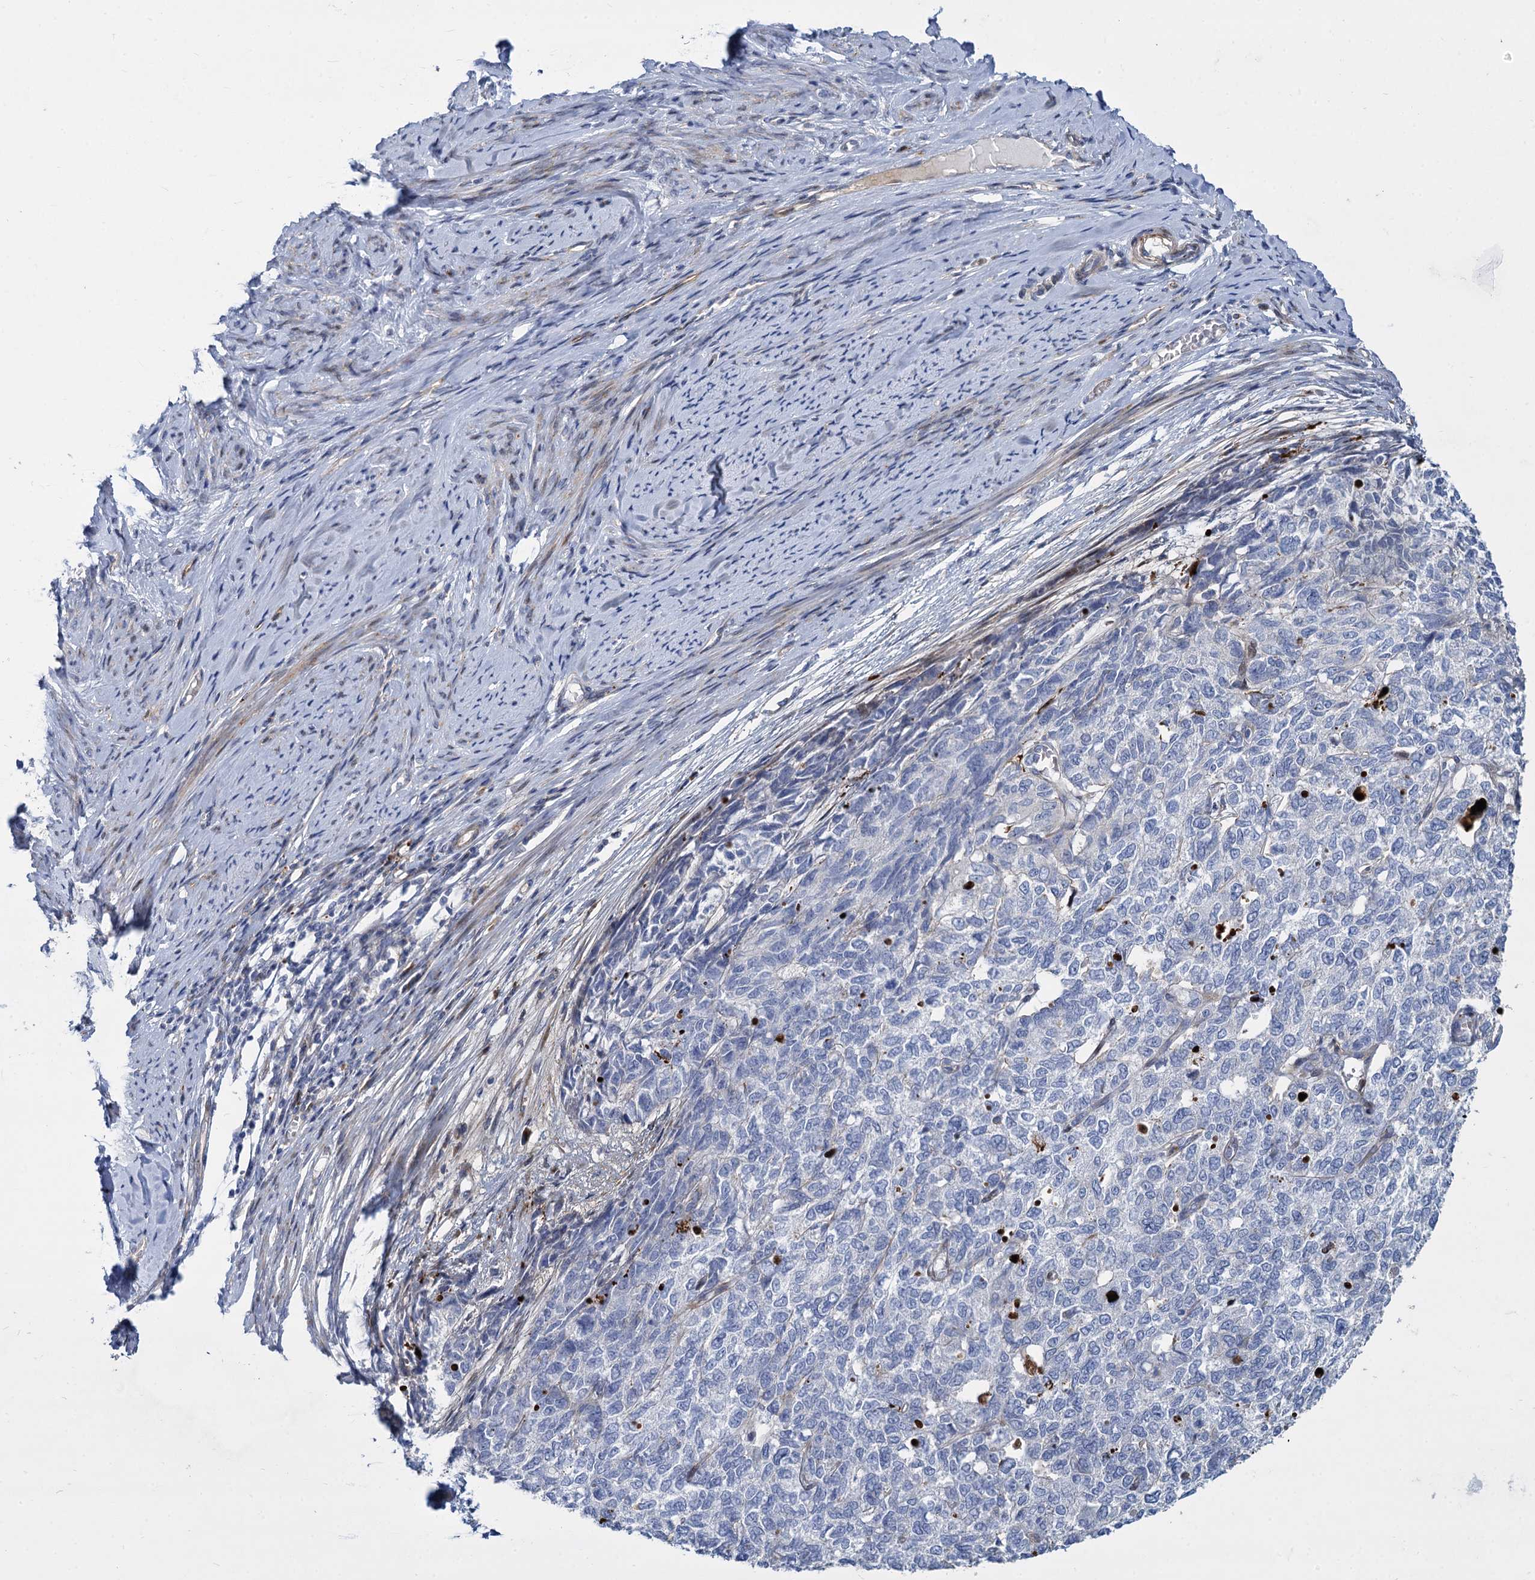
{"staining": {"intensity": "negative", "quantity": "none", "location": "none"}, "tissue": "cervical cancer", "cell_type": "Tumor cells", "image_type": "cancer", "snomed": [{"axis": "morphology", "description": "Squamous cell carcinoma, NOS"}, {"axis": "topography", "description": "Cervix"}], "caption": "Cervical cancer (squamous cell carcinoma) stained for a protein using IHC displays no expression tumor cells.", "gene": "TRIM77", "patient": {"sex": "female", "age": 63}}